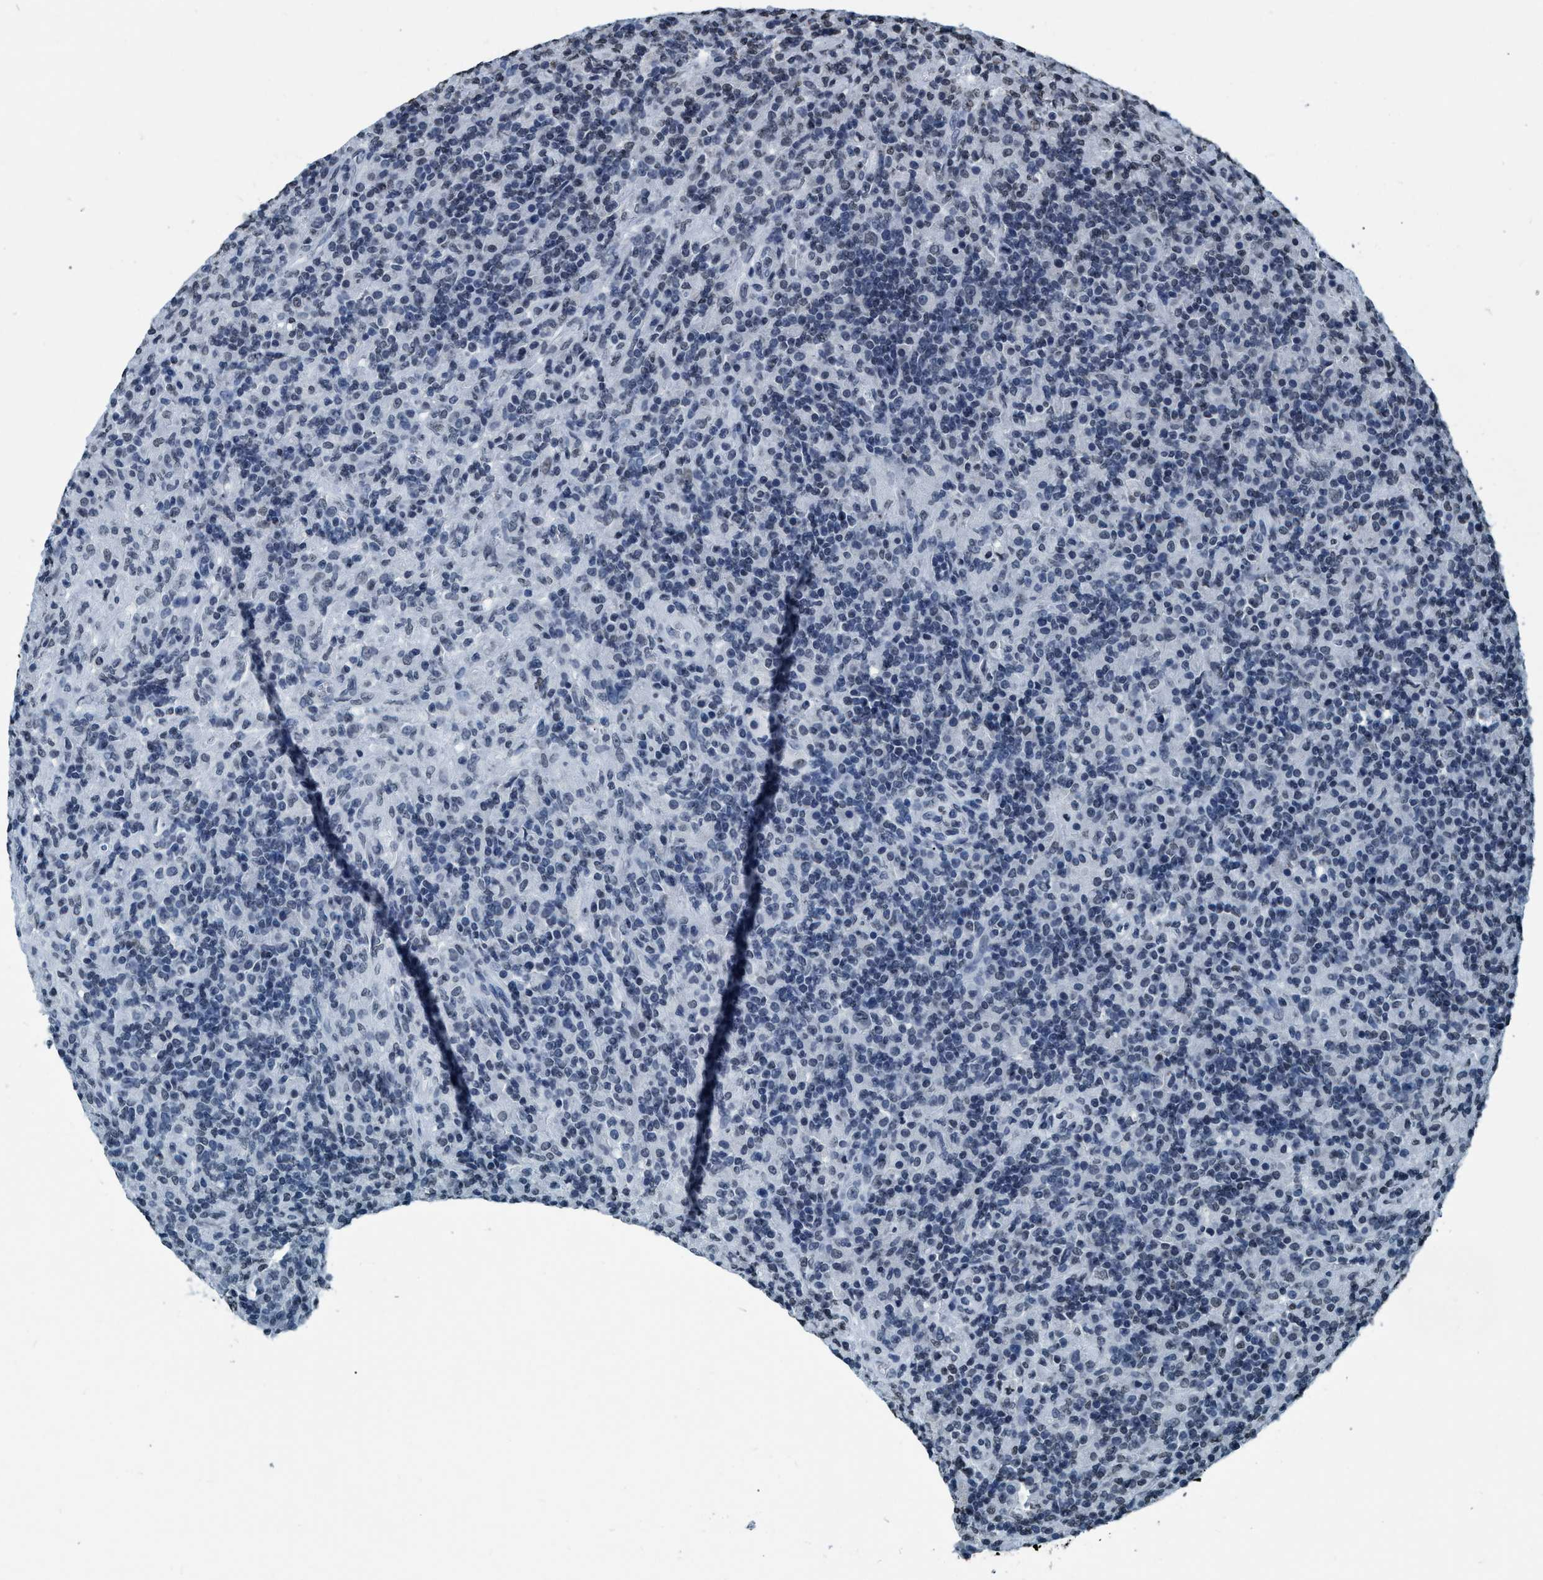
{"staining": {"intensity": "negative", "quantity": "none", "location": "none"}, "tissue": "lymphoma", "cell_type": "Tumor cells", "image_type": "cancer", "snomed": [{"axis": "morphology", "description": "Hodgkin's disease, NOS"}, {"axis": "topography", "description": "Lymph node"}], "caption": "Photomicrograph shows no protein staining in tumor cells of Hodgkin's disease tissue.", "gene": "CCNE2", "patient": {"sex": "male", "age": 70}}